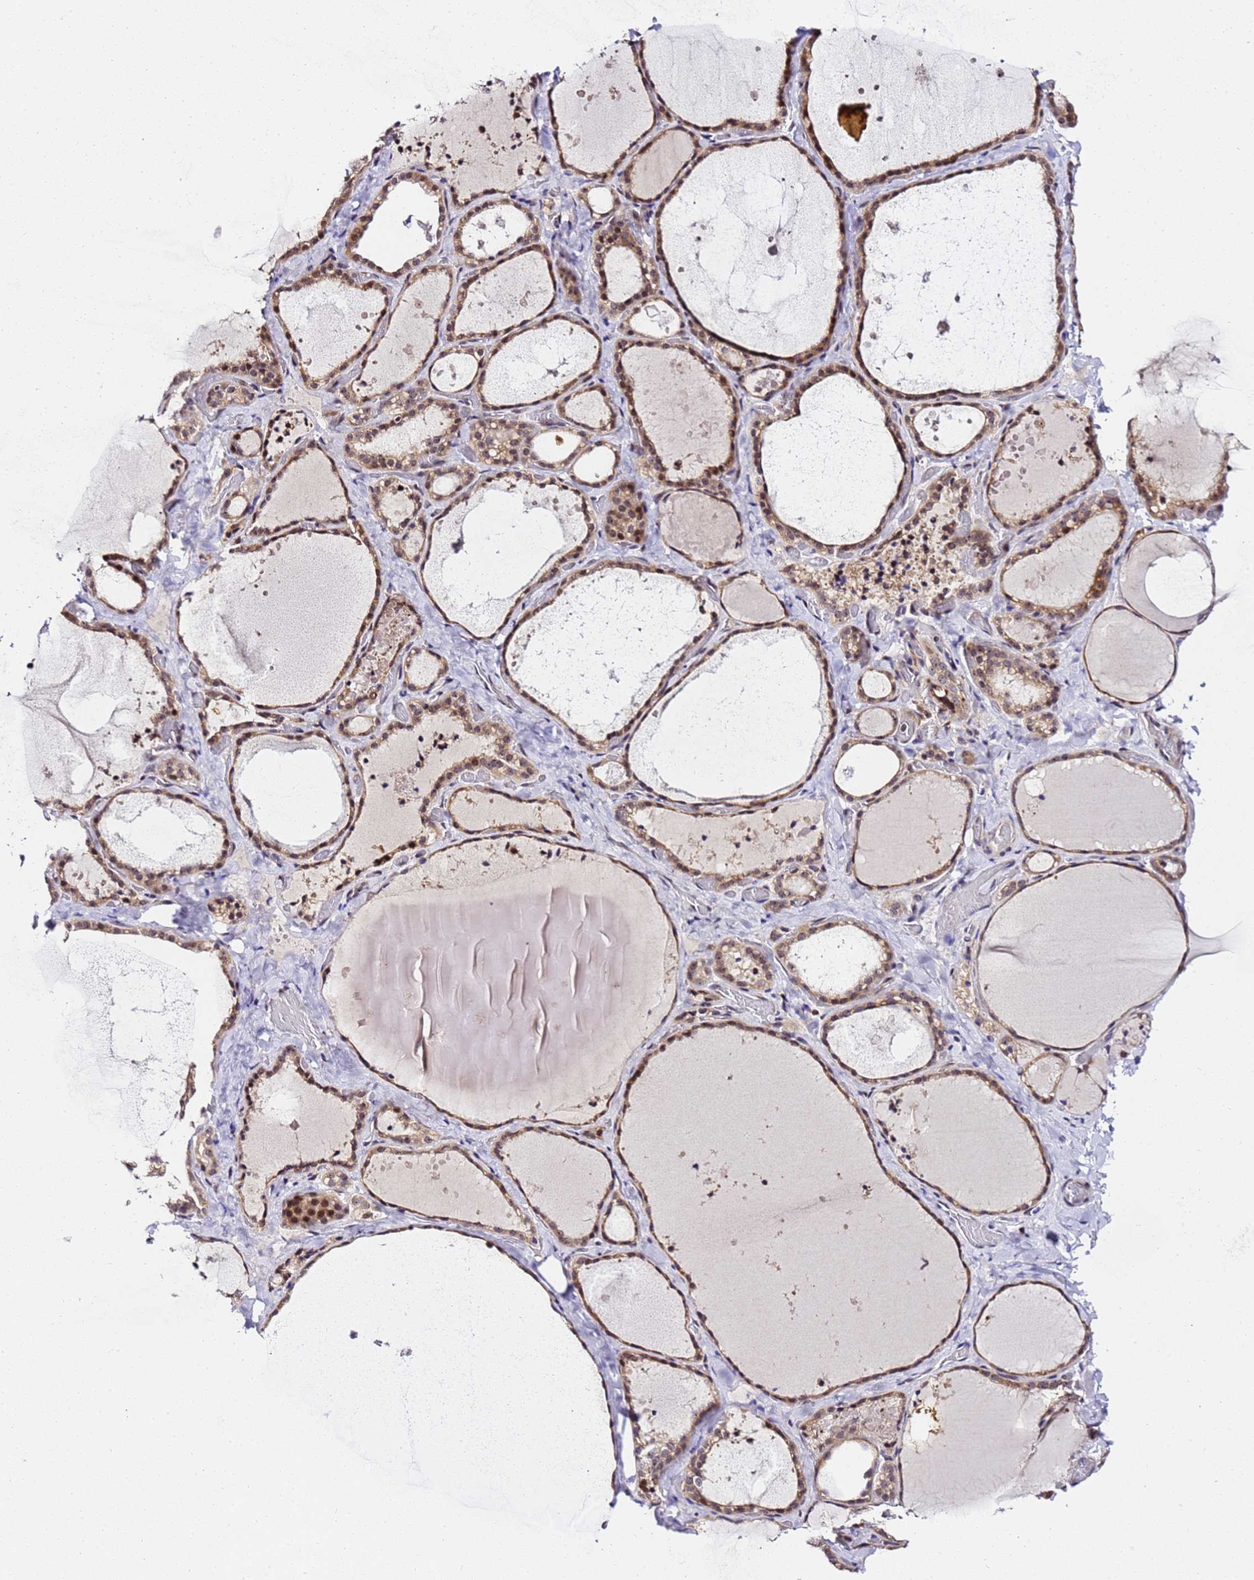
{"staining": {"intensity": "moderate", "quantity": ">75%", "location": "cytoplasmic/membranous,nuclear"}, "tissue": "thyroid gland", "cell_type": "Glandular cells", "image_type": "normal", "snomed": [{"axis": "morphology", "description": "Normal tissue, NOS"}, {"axis": "topography", "description": "Thyroid gland"}], "caption": "Immunohistochemistry (DAB) staining of normal thyroid gland demonstrates moderate cytoplasmic/membranous,nuclear protein positivity in about >75% of glandular cells. (Brightfield microscopy of DAB IHC at high magnification).", "gene": "SLX4IP", "patient": {"sex": "female", "age": 44}}